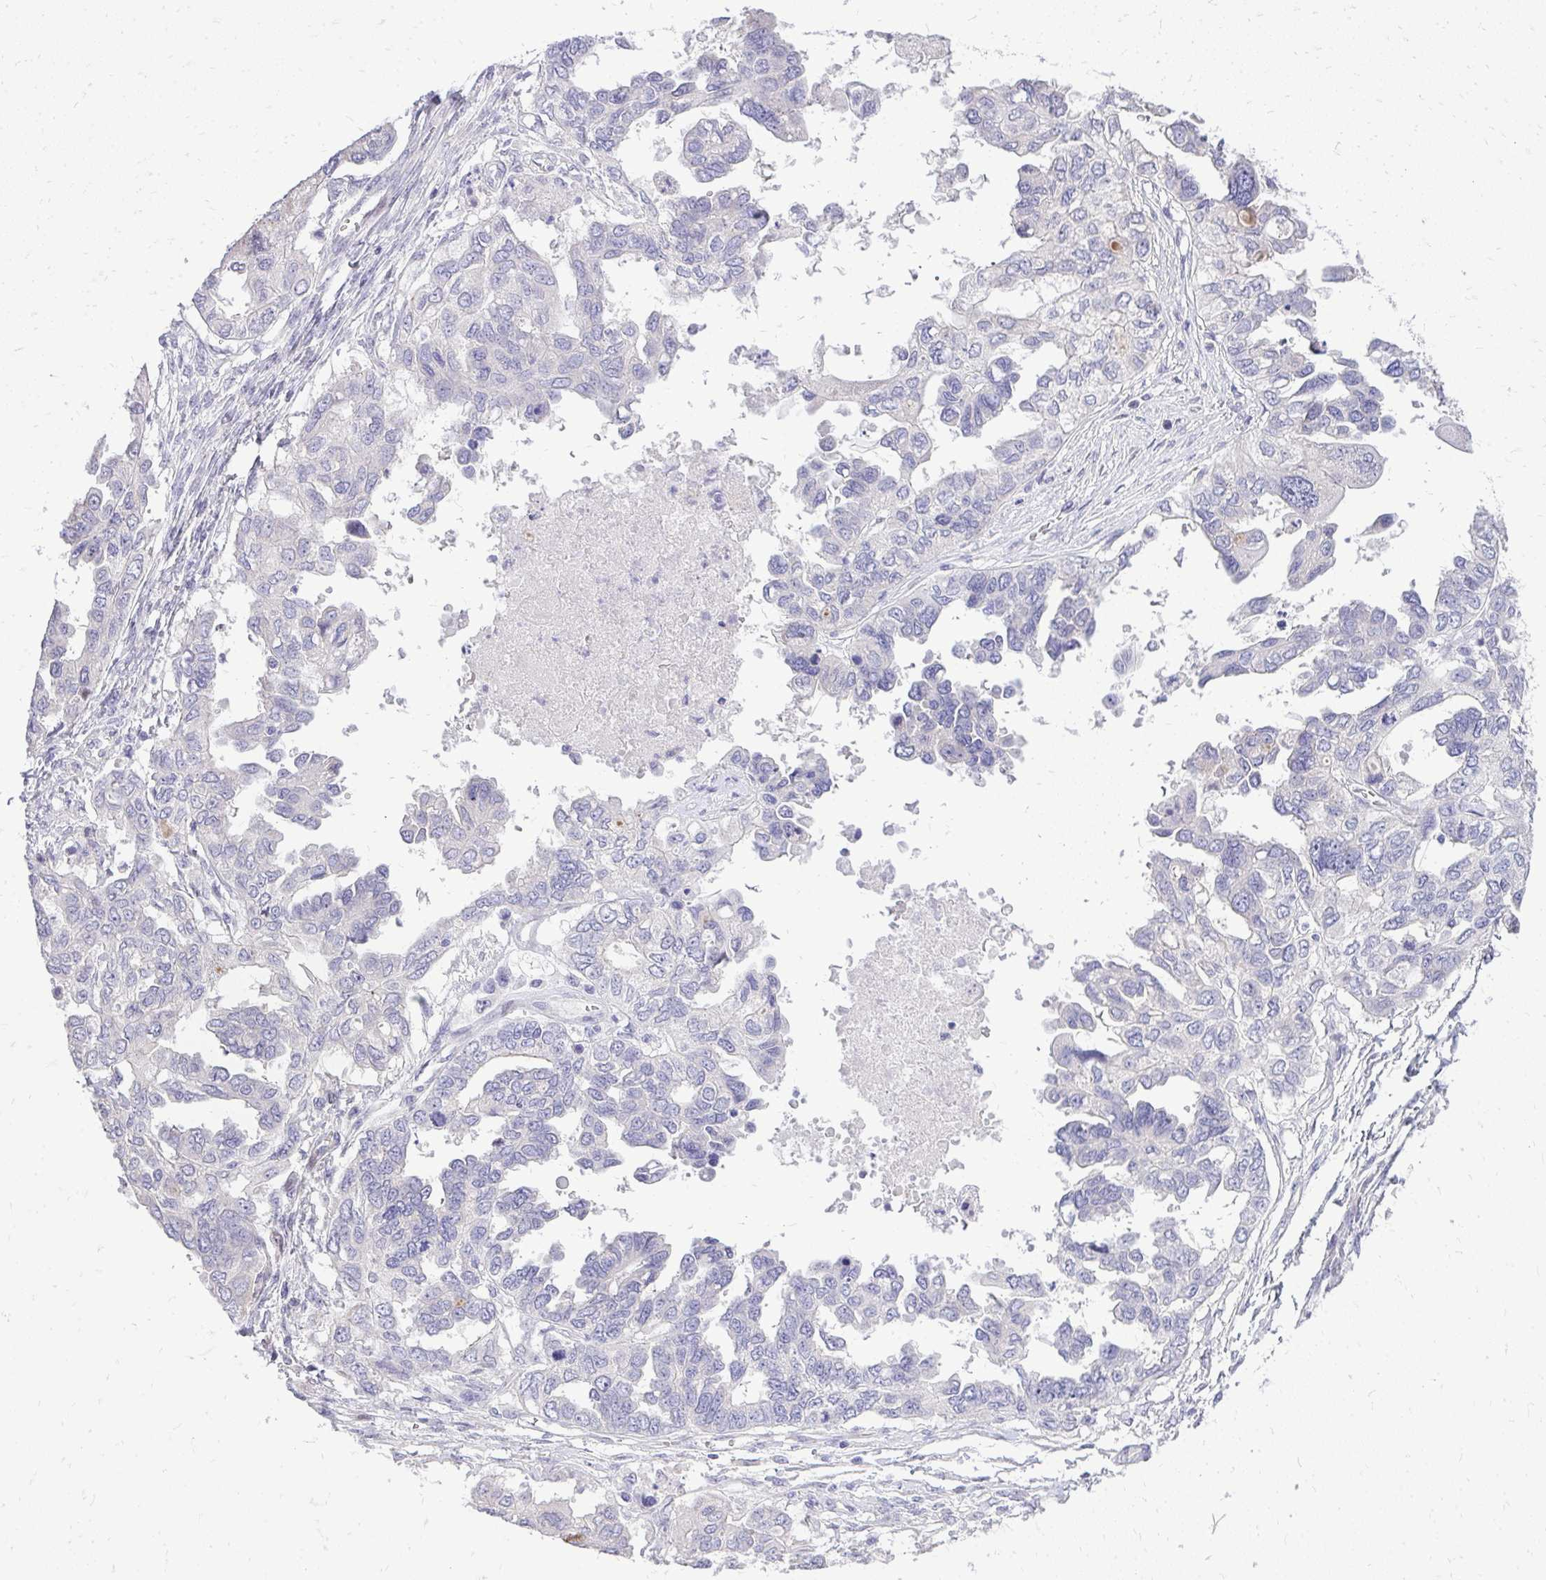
{"staining": {"intensity": "negative", "quantity": "none", "location": "none"}, "tissue": "ovarian cancer", "cell_type": "Tumor cells", "image_type": "cancer", "snomed": [{"axis": "morphology", "description": "Cystadenocarcinoma, serous, NOS"}, {"axis": "topography", "description": "Ovary"}], "caption": "This is an IHC photomicrograph of human ovarian cancer (serous cystadenocarcinoma). There is no positivity in tumor cells.", "gene": "OR8D1", "patient": {"sex": "female", "age": 53}}